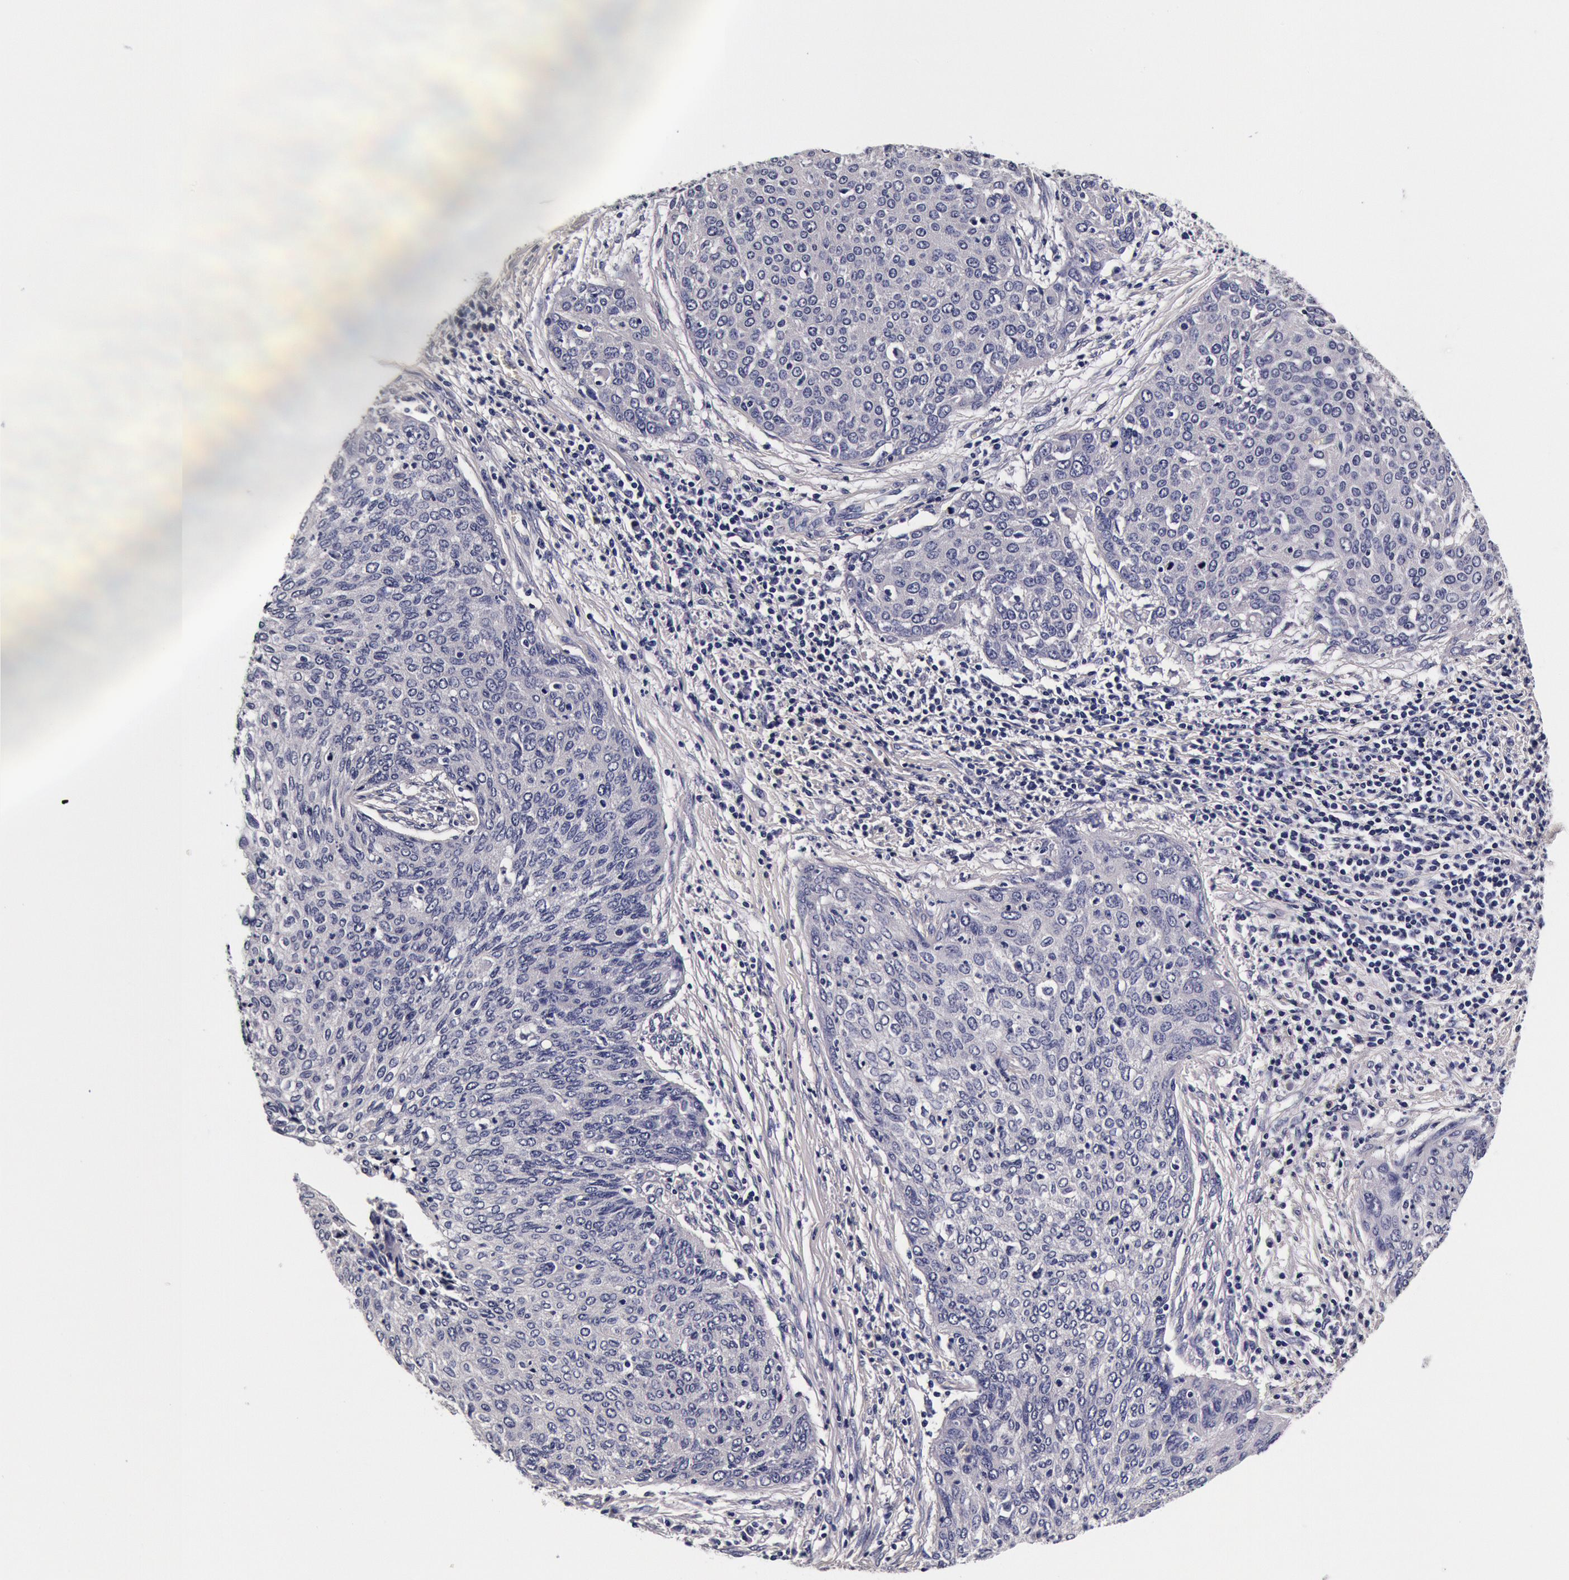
{"staining": {"intensity": "negative", "quantity": "none", "location": "none"}, "tissue": "cervical cancer", "cell_type": "Tumor cells", "image_type": "cancer", "snomed": [{"axis": "morphology", "description": "Squamous cell carcinoma, NOS"}, {"axis": "topography", "description": "Cervix"}], "caption": "This histopathology image is of cervical cancer stained with immunohistochemistry to label a protein in brown with the nuclei are counter-stained blue. There is no positivity in tumor cells. (Immunohistochemistry, brightfield microscopy, high magnification).", "gene": "CCDC22", "patient": {"sex": "female", "age": 38}}